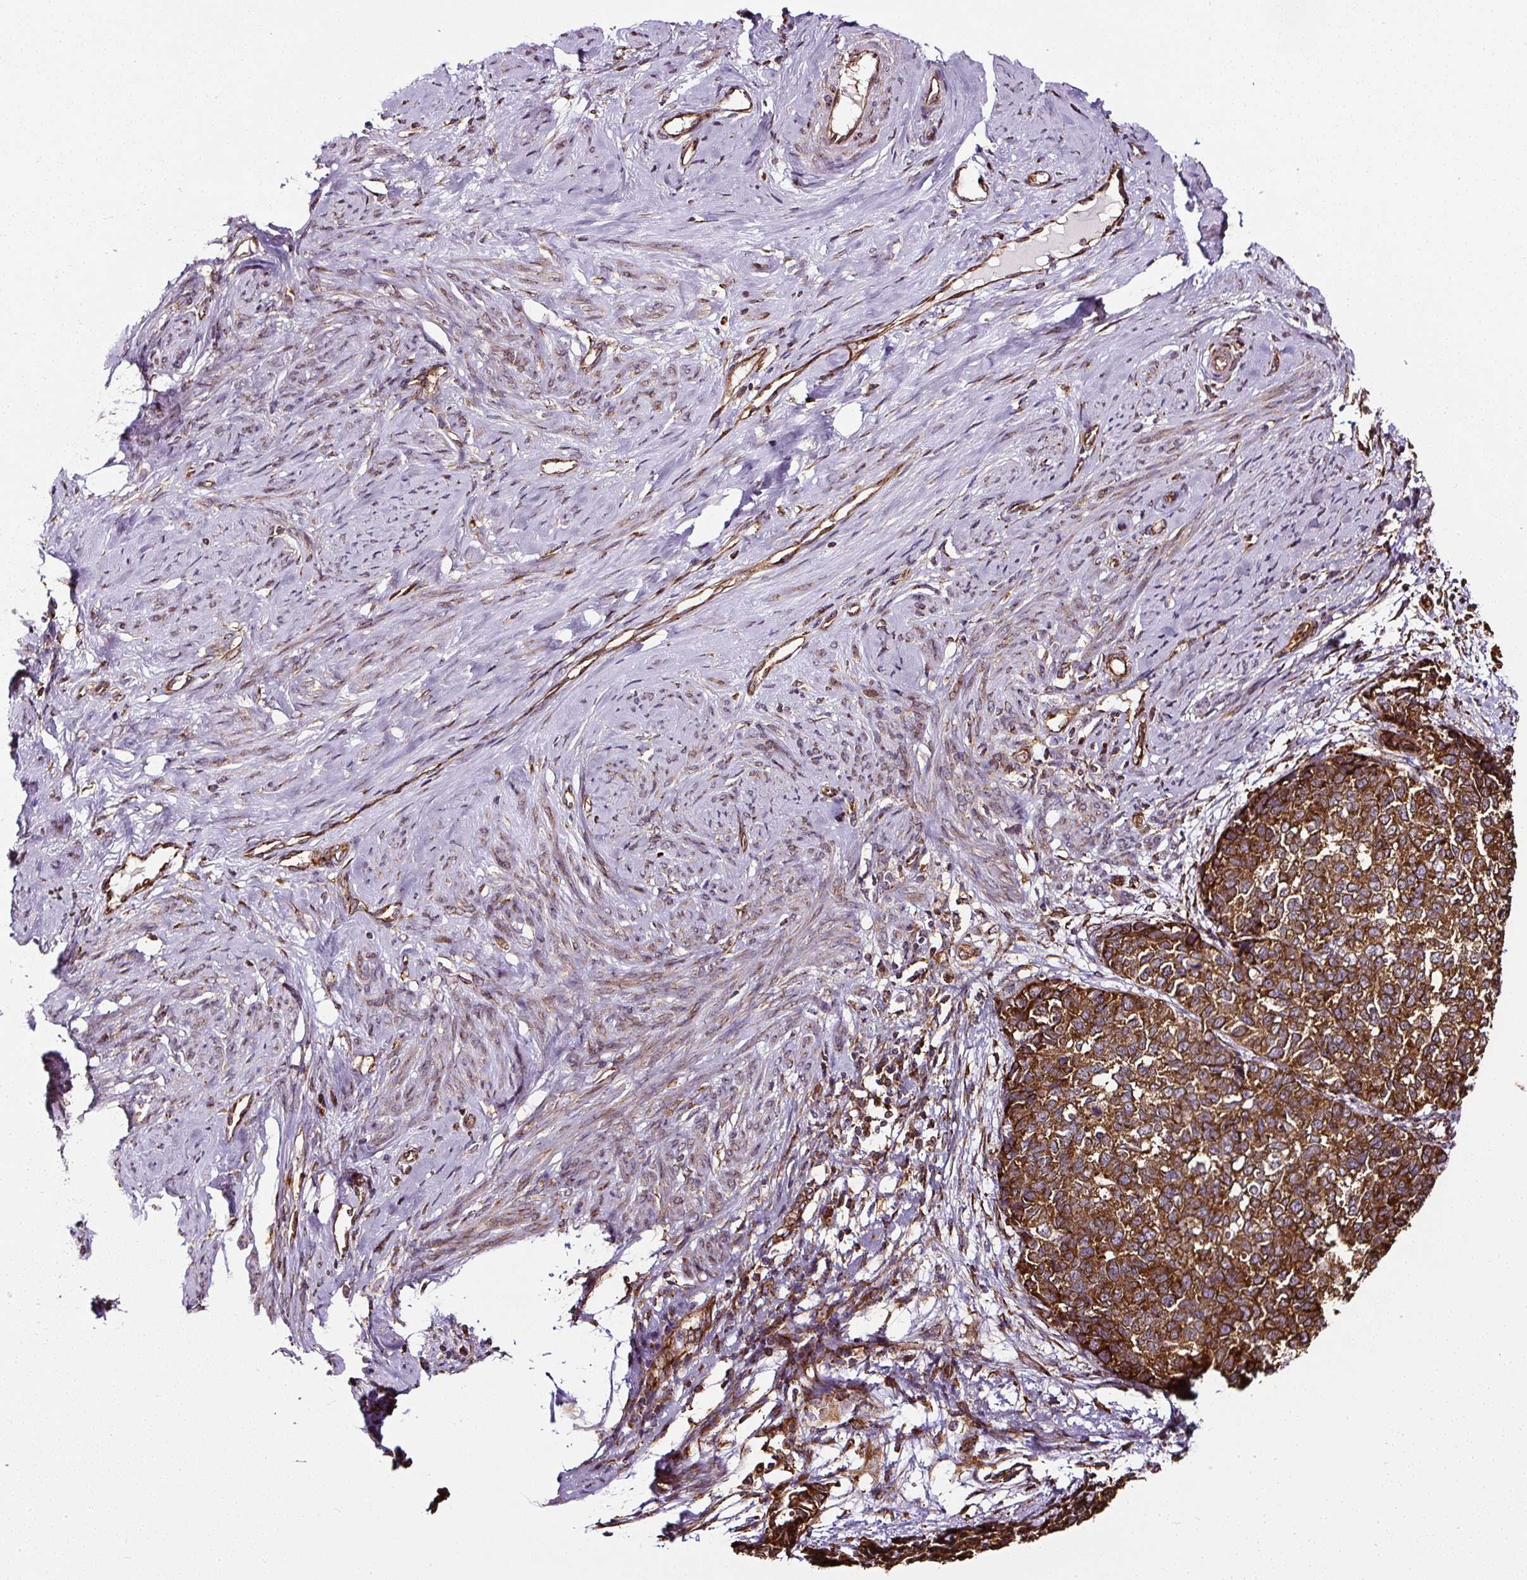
{"staining": {"intensity": "strong", "quantity": ">75%", "location": "cytoplasmic/membranous"}, "tissue": "cervical cancer", "cell_type": "Tumor cells", "image_type": "cancer", "snomed": [{"axis": "morphology", "description": "Squamous cell carcinoma, NOS"}, {"axis": "topography", "description": "Cervix"}], "caption": "The image shows staining of cervical squamous cell carcinoma, revealing strong cytoplasmic/membranous protein staining (brown color) within tumor cells. The staining was performed using DAB, with brown indicating positive protein expression. Nuclei are stained blue with hematoxylin.", "gene": "KDM4E", "patient": {"sex": "female", "age": 63}}